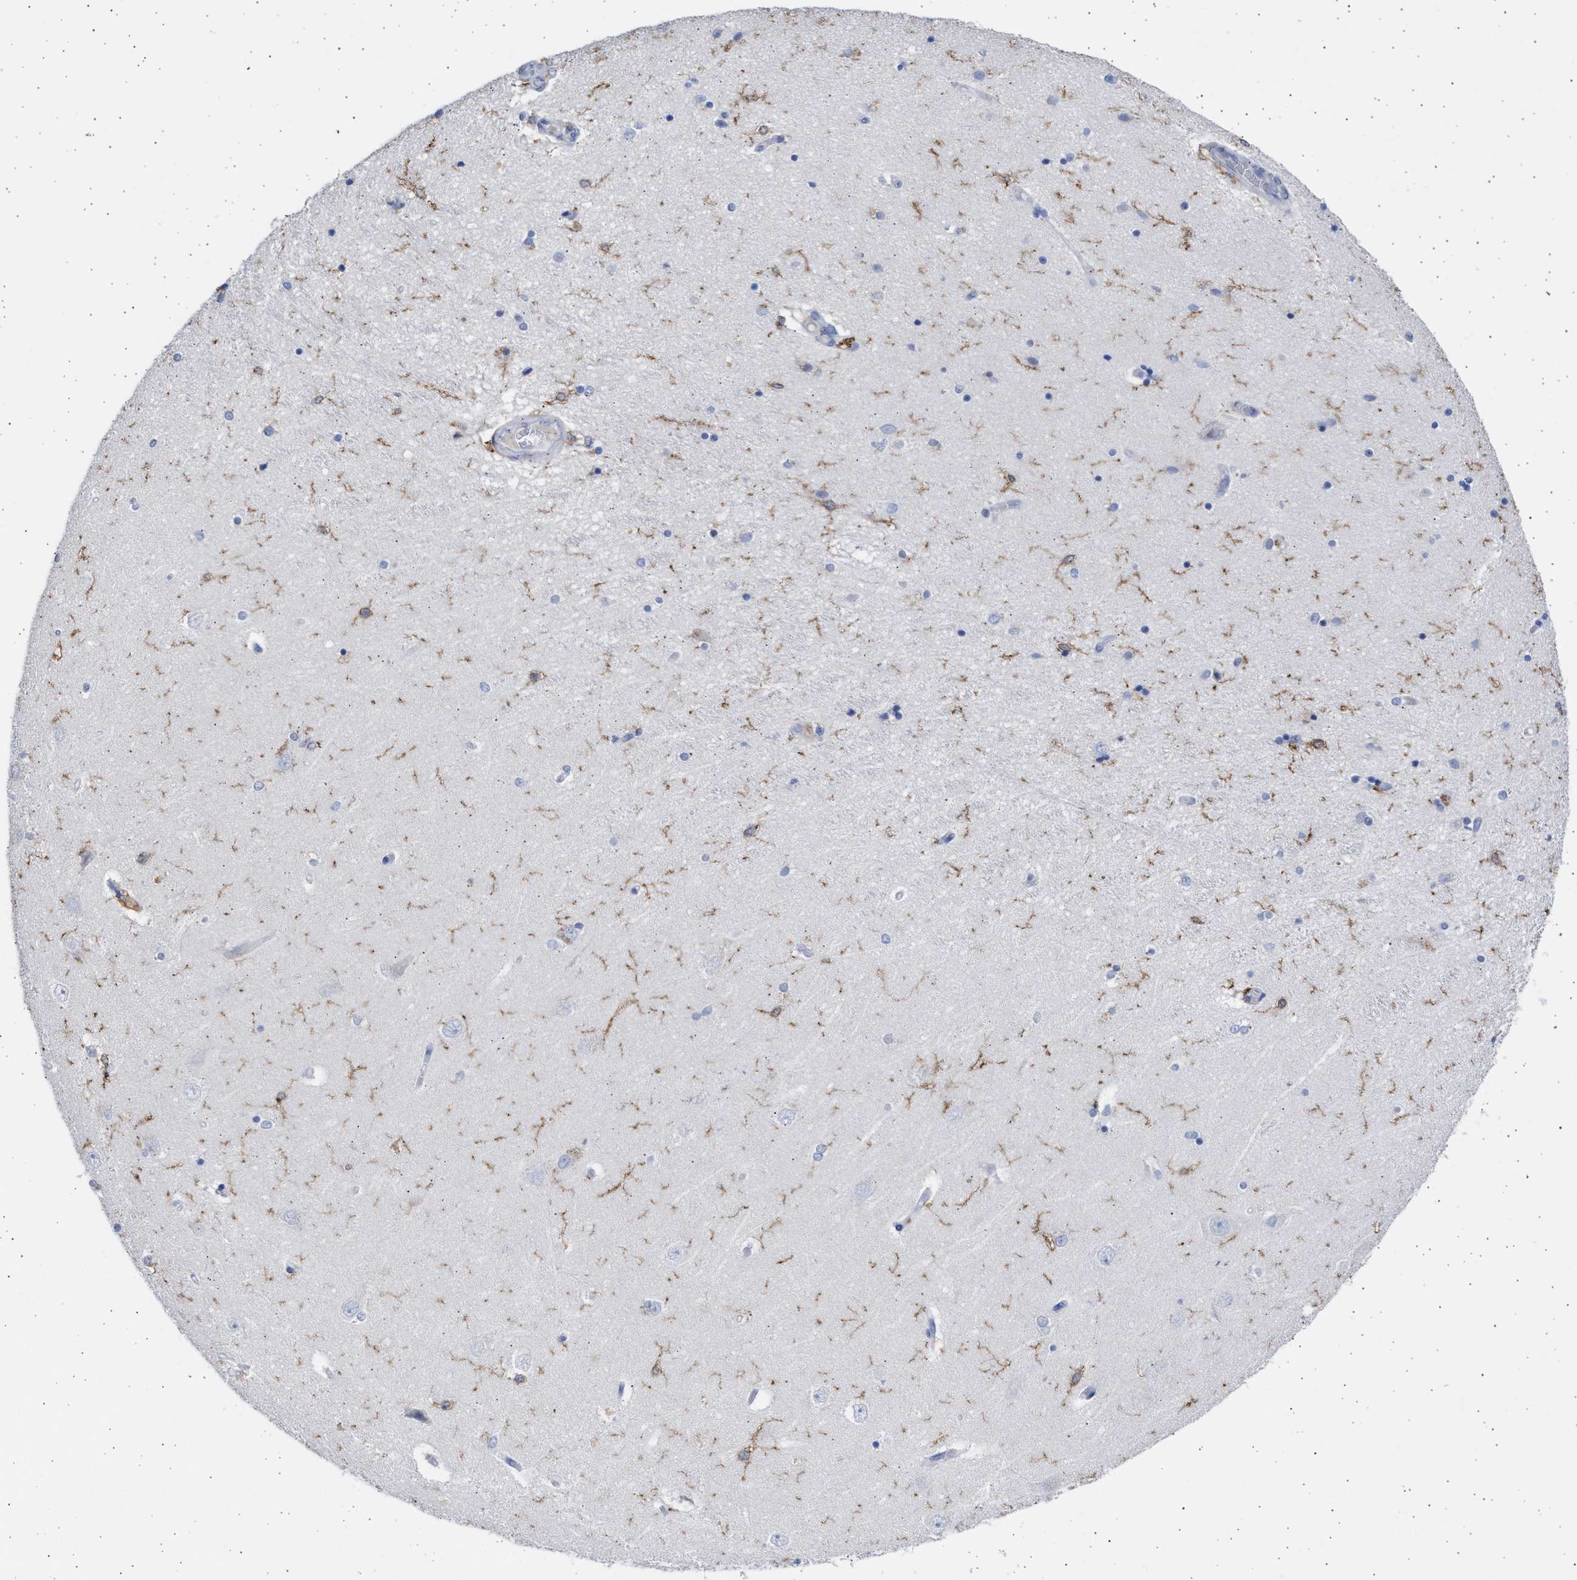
{"staining": {"intensity": "moderate", "quantity": "<25%", "location": "cytoplasmic/membranous"}, "tissue": "hippocampus", "cell_type": "Glial cells", "image_type": "normal", "snomed": [{"axis": "morphology", "description": "Normal tissue, NOS"}, {"axis": "topography", "description": "Hippocampus"}], "caption": "Immunohistochemical staining of benign human hippocampus exhibits low levels of moderate cytoplasmic/membranous expression in about <25% of glial cells. (DAB (3,3'-diaminobenzidine) = brown stain, brightfield microscopy at high magnification).", "gene": "FCER1A", "patient": {"sex": "female", "age": 54}}